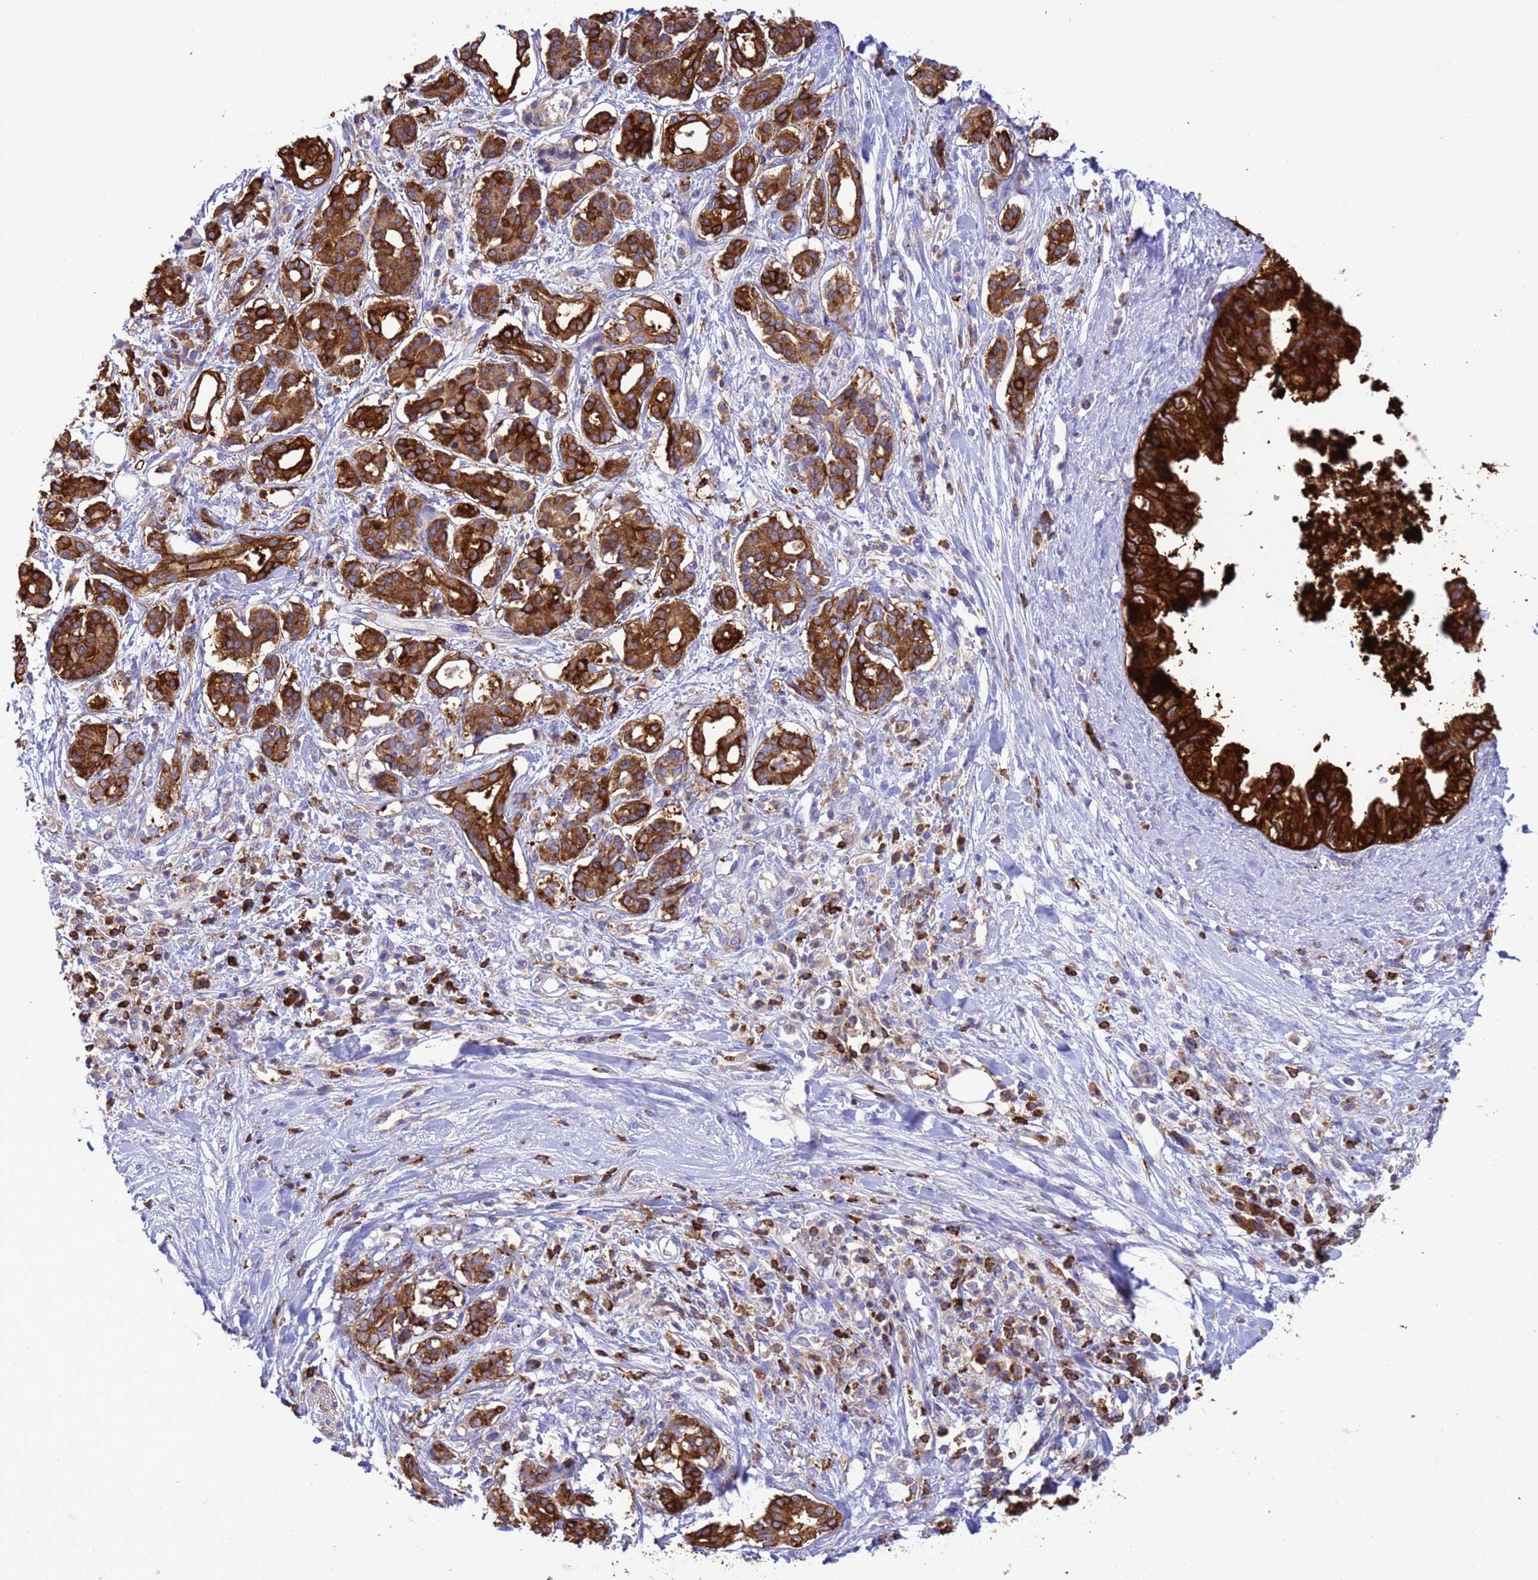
{"staining": {"intensity": "strong", "quantity": ">75%", "location": "cytoplasmic/membranous"}, "tissue": "pancreatic cancer", "cell_type": "Tumor cells", "image_type": "cancer", "snomed": [{"axis": "morphology", "description": "Adenocarcinoma, NOS"}, {"axis": "topography", "description": "Pancreas"}], "caption": "This image shows adenocarcinoma (pancreatic) stained with IHC to label a protein in brown. The cytoplasmic/membranous of tumor cells show strong positivity for the protein. Nuclei are counter-stained blue.", "gene": "EZR", "patient": {"sex": "female", "age": 56}}